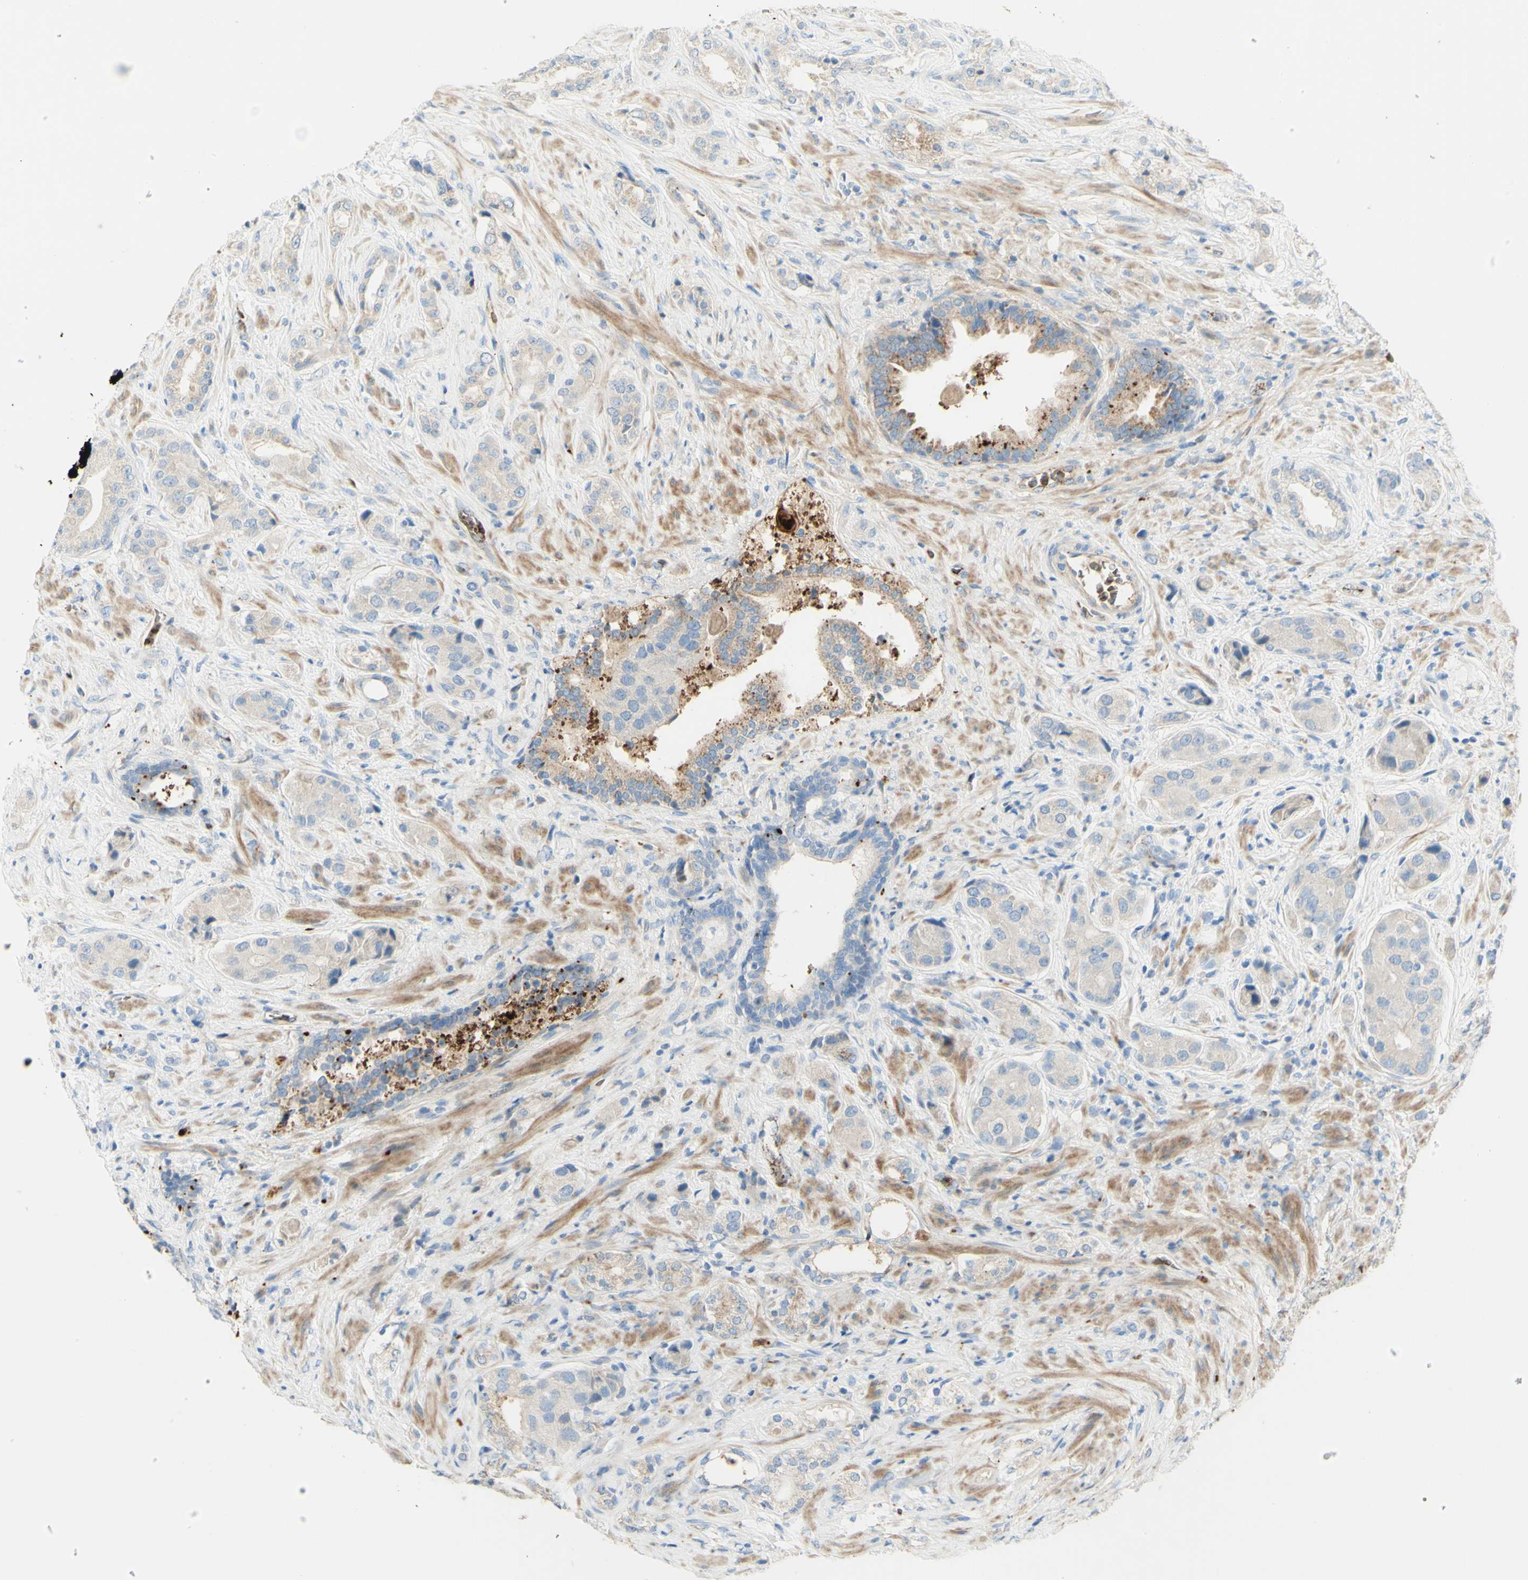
{"staining": {"intensity": "weak", "quantity": "<25%", "location": "cytoplasmic/membranous"}, "tissue": "prostate cancer", "cell_type": "Tumor cells", "image_type": "cancer", "snomed": [{"axis": "morphology", "description": "Adenocarcinoma, High grade"}, {"axis": "topography", "description": "Prostate"}], "caption": "Immunohistochemical staining of human prostate high-grade adenocarcinoma displays no significant expression in tumor cells.", "gene": "GAN", "patient": {"sex": "male", "age": 71}}